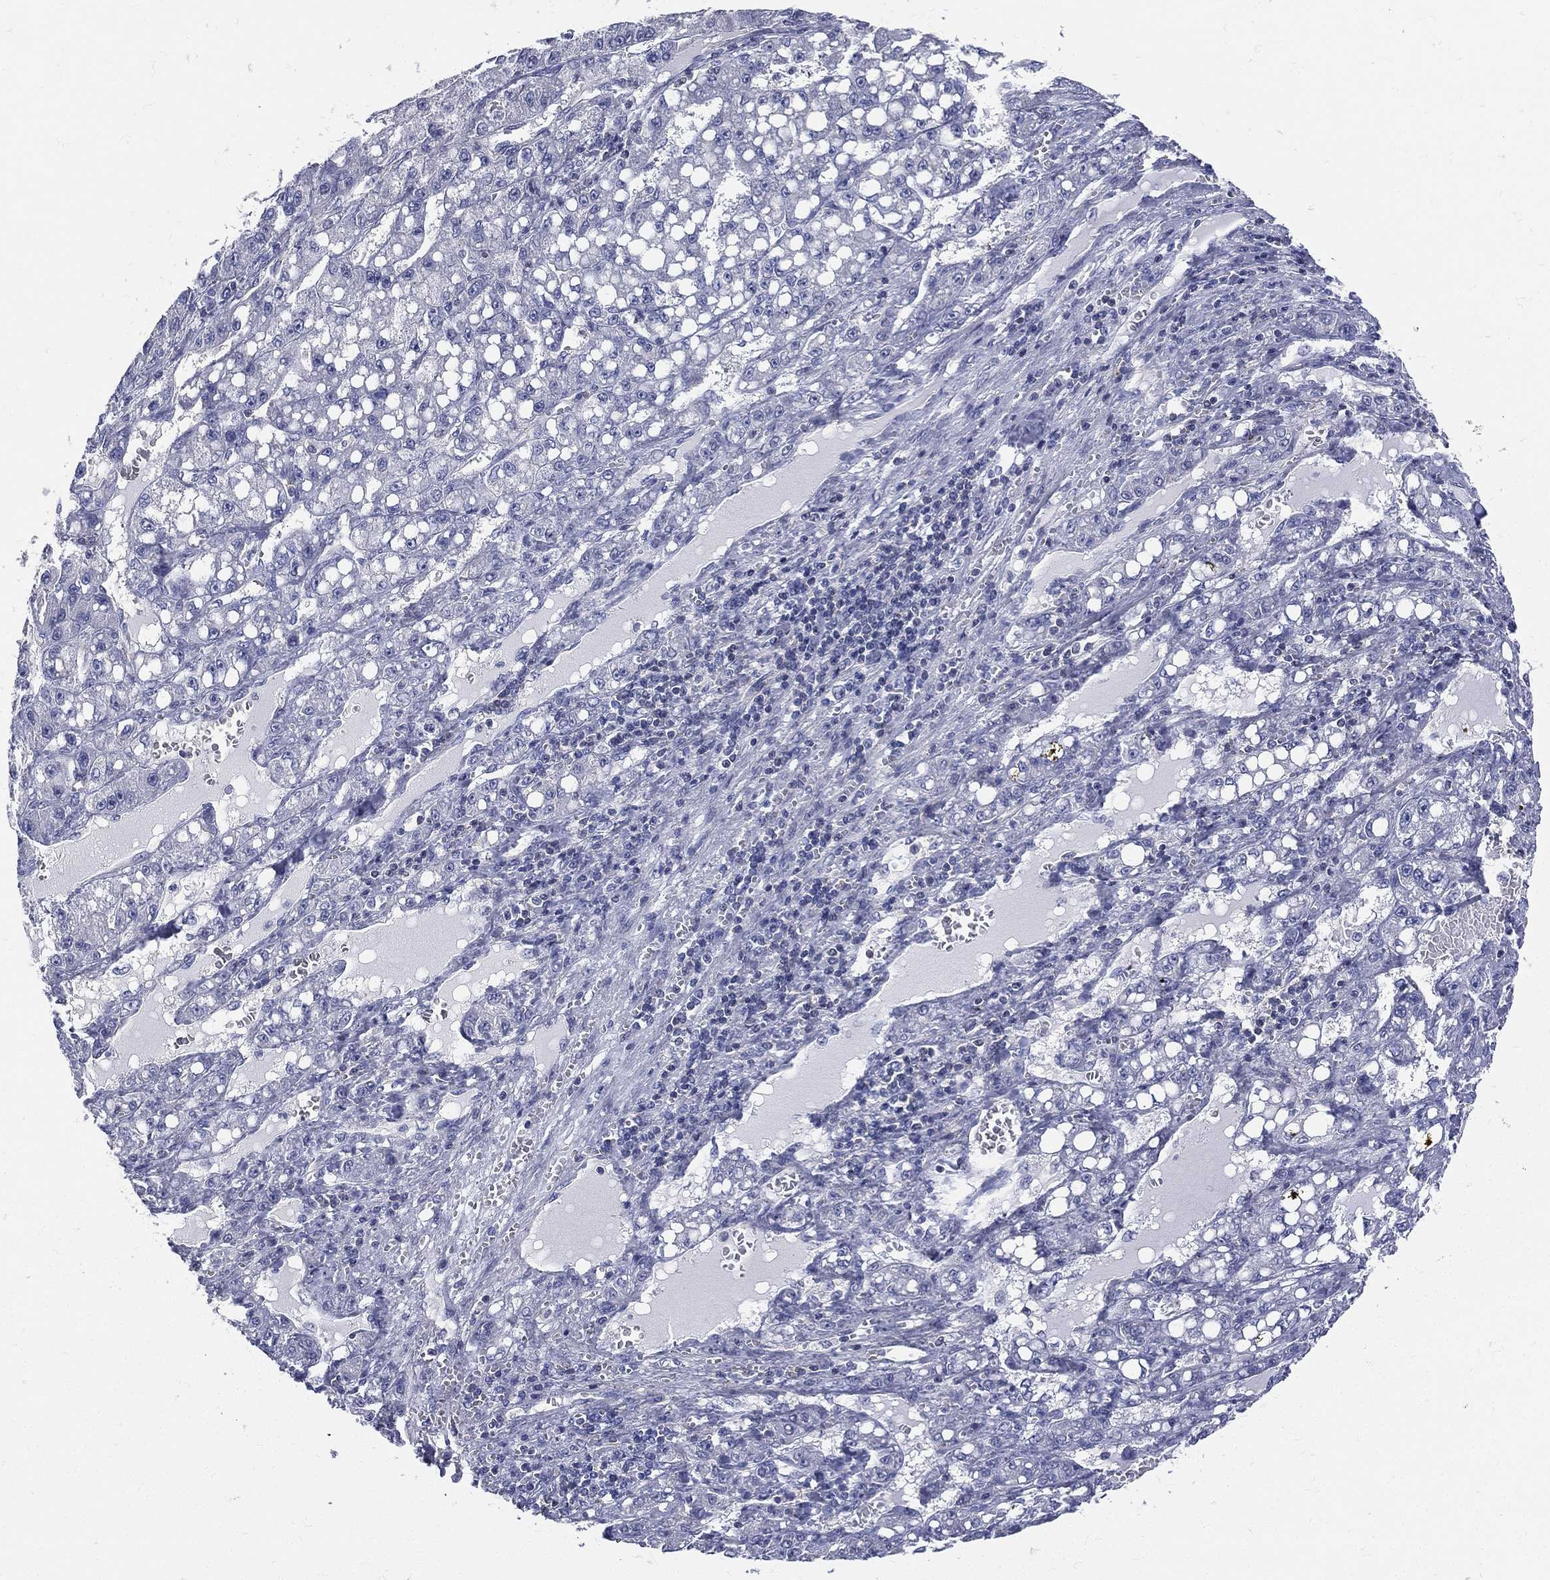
{"staining": {"intensity": "negative", "quantity": "none", "location": "none"}, "tissue": "liver cancer", "cell_type": "Tumor cells", "image_type": "cancer", "snomed": [{"axis": "morphology", "description": "Carcinoma, Hepatocellular, NOS"}, {"axis": "topography", "description": "Liver"}], "caption": "DAB immunohistochemical staining of liver hepatocellular carcinoma demonstrates no significant expression in tumor cells.", "gene": "ETNPPL", "patient": {"sex": "female", "age": 65}}